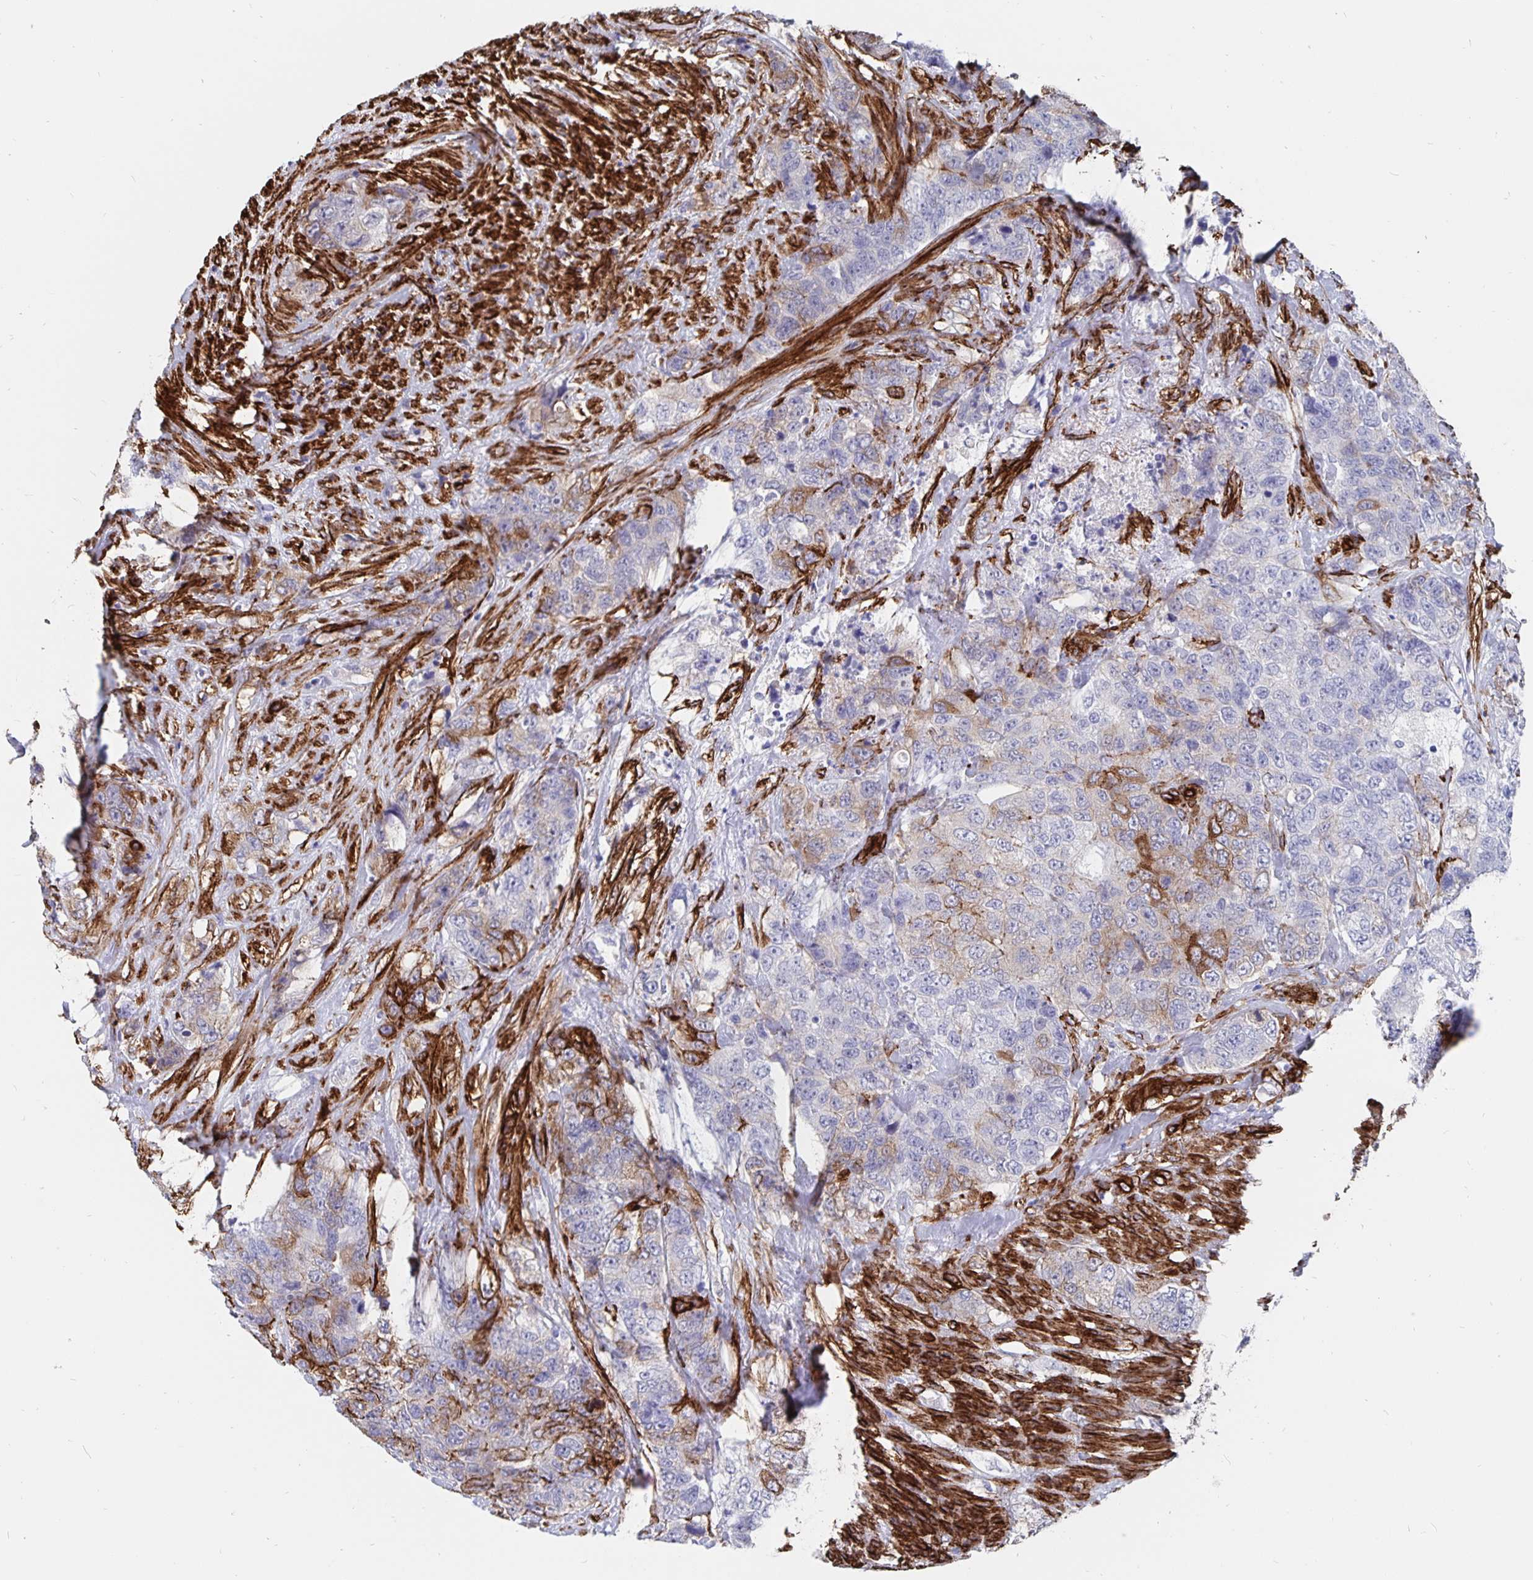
{"staining": {"intensity": "strong", "quantity": "<25%", "location": "cytoplasmic/membranous"}, "tissue": "urothelial cancer", "cell_type": "Tumor cells", "image_type": "cancer", "snomed": [{"axis": "morphology", "description": "Urothelial carcinoma, High grade"}, {"axis": "topography", "description": "Urinary bladder"}], "caption": "Immunohistochemical staining of human urothelial carcinoma (high-grade) reveals medium levels of strong cytoplasmic/membranous protein positivity in approximately <25% of tumor cells.", "gene": "DCHS2", "patient": {"sex": "female", "age": 78}}